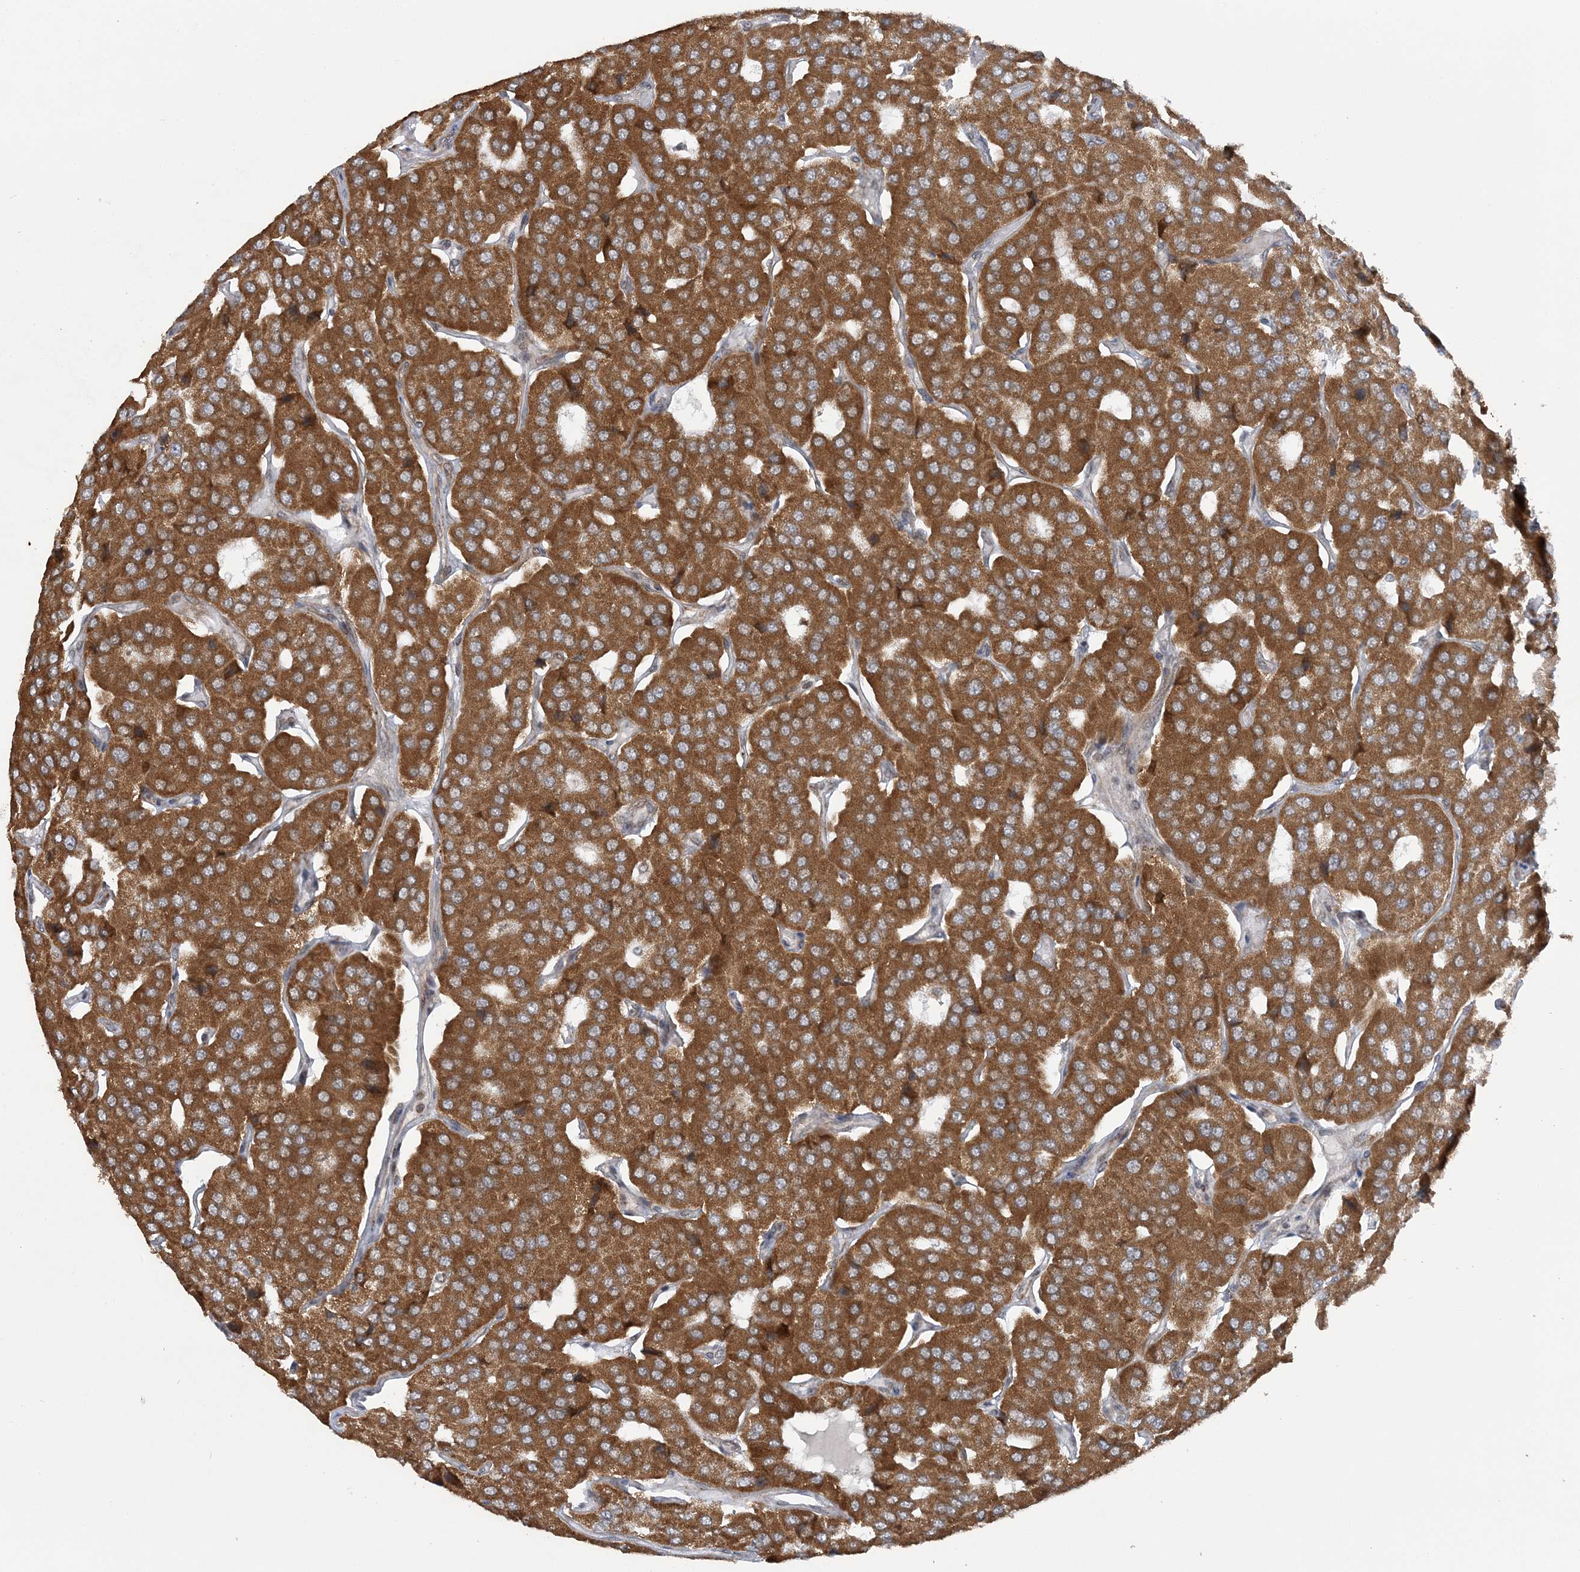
{"staining": {"intensity": "moderate", "quantity": ">75%", "location": "cytoplasmic/membranous"}, "tissue": "parathyroid gland", "cell_type": "Glandular cells", "image_type": "normal", "snomed": [{"axis": "morphology", "description": "Normal tissue, NOS"}, {"axis": "morphology", "description": "Adenoma, NOS"}, {"axis": "topography", "description": "Parathyroid gland"}], "caption": "Immunohistochemical staining of benign human parathyroid gland reveals >75% levels of moderate cytoplasmic/membranous protein positivity in about >75% of glandular cells. The staining was performed using DAB, with brown indicating positive protein expression. Nuclei are stained blue with hematoxylin.", "gene": "MRPL47", "patient": {"sex": "female", "age": 86}}